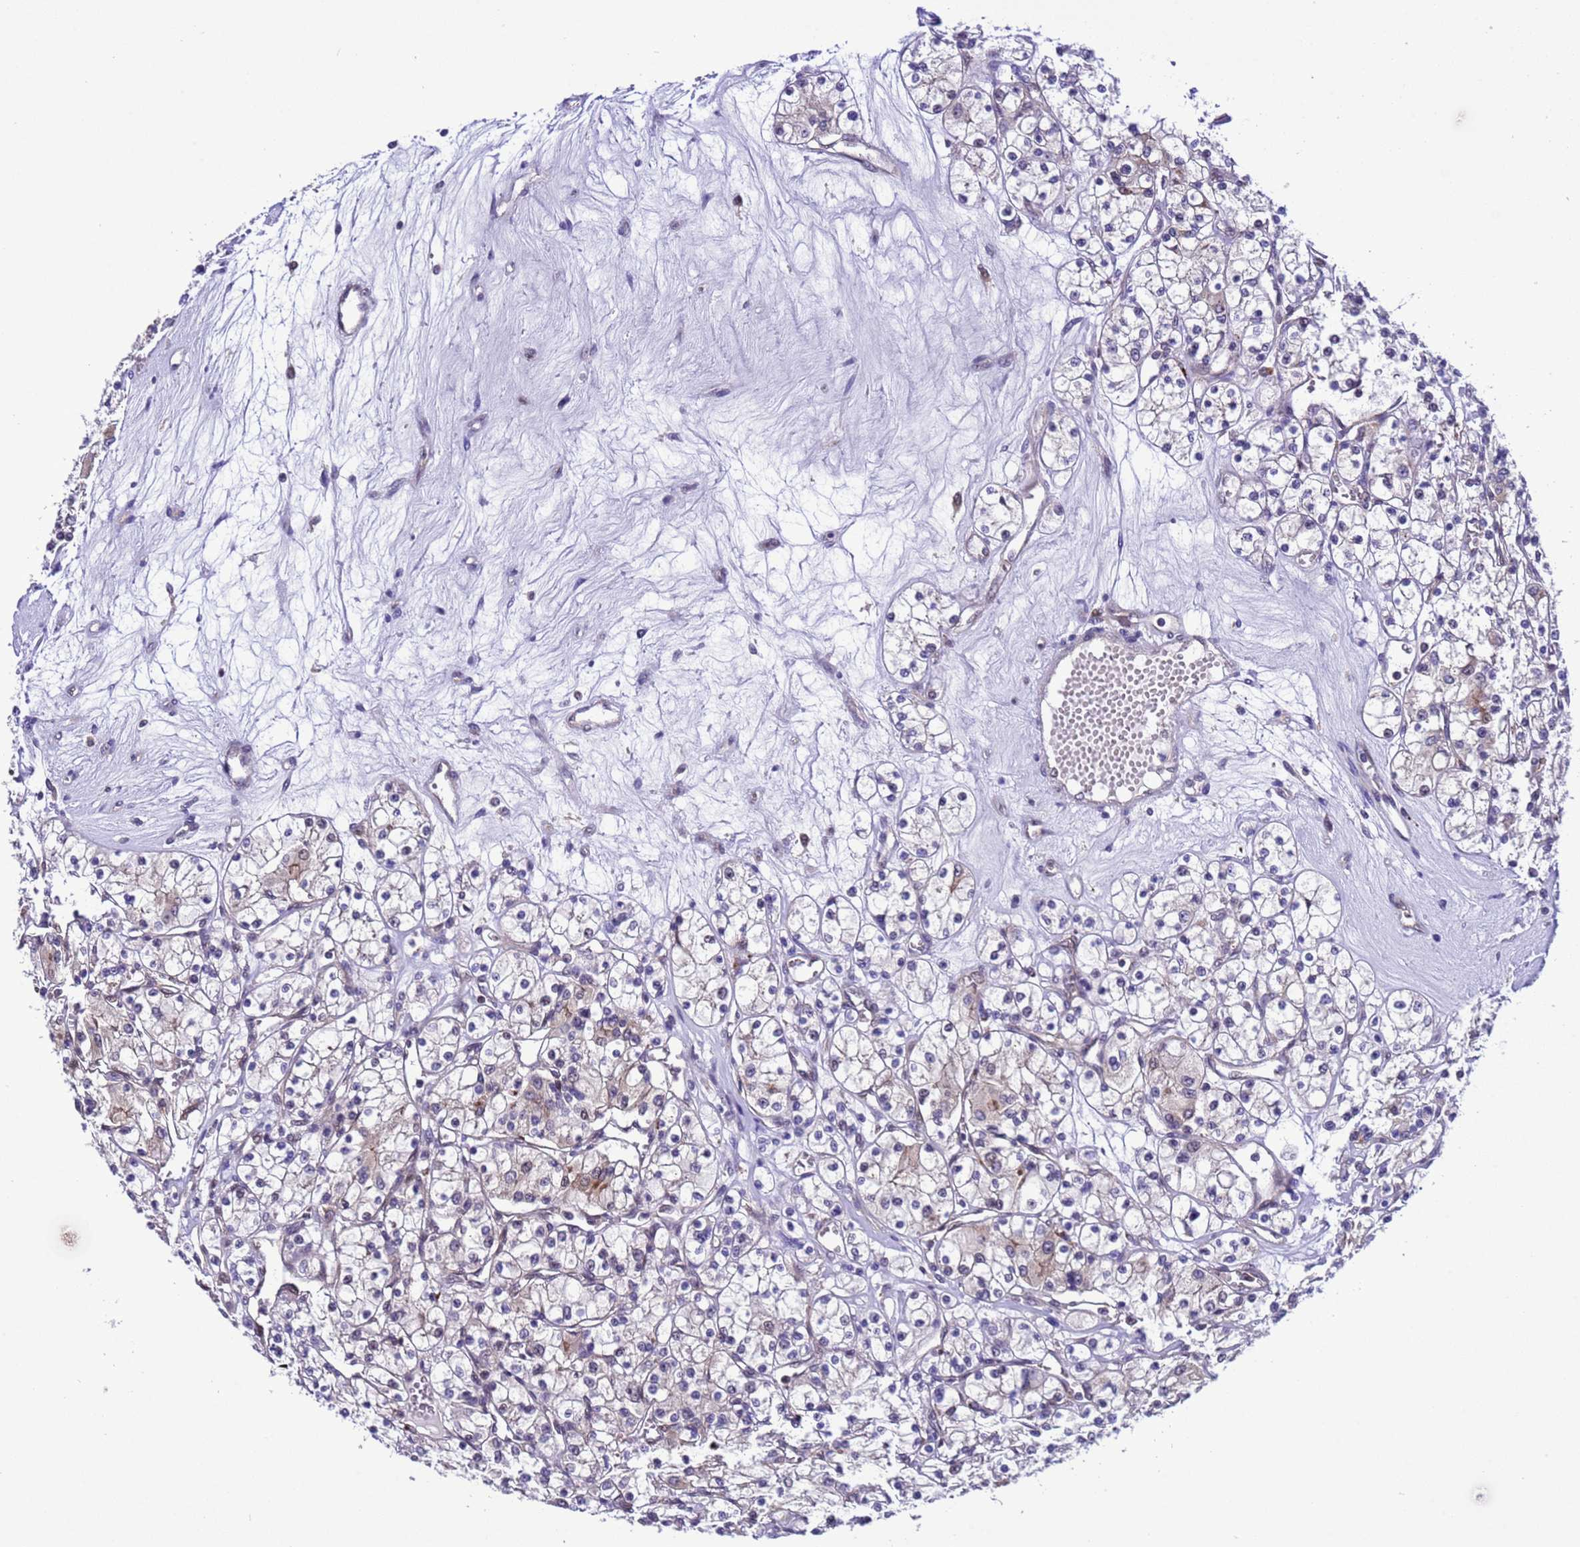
{"staining": {"intensity": "weak", "quantity": "<25%", "location": "cytoplasmic/membranous"}, "tissue": "renal cancer", "cell_type": "Tumor cells", "image_type": "cancer", "snomed": [{"axis": "morphology", "description": "Adenocarcinoma, NOS"}, {"axis": "topography", "description": "Kidney"}], "caption": "There is no significant expression in tumor cells of renal adenocarcinoma.", "gene": "RASD1", "patient": {"sex": "female", "age": 59}}